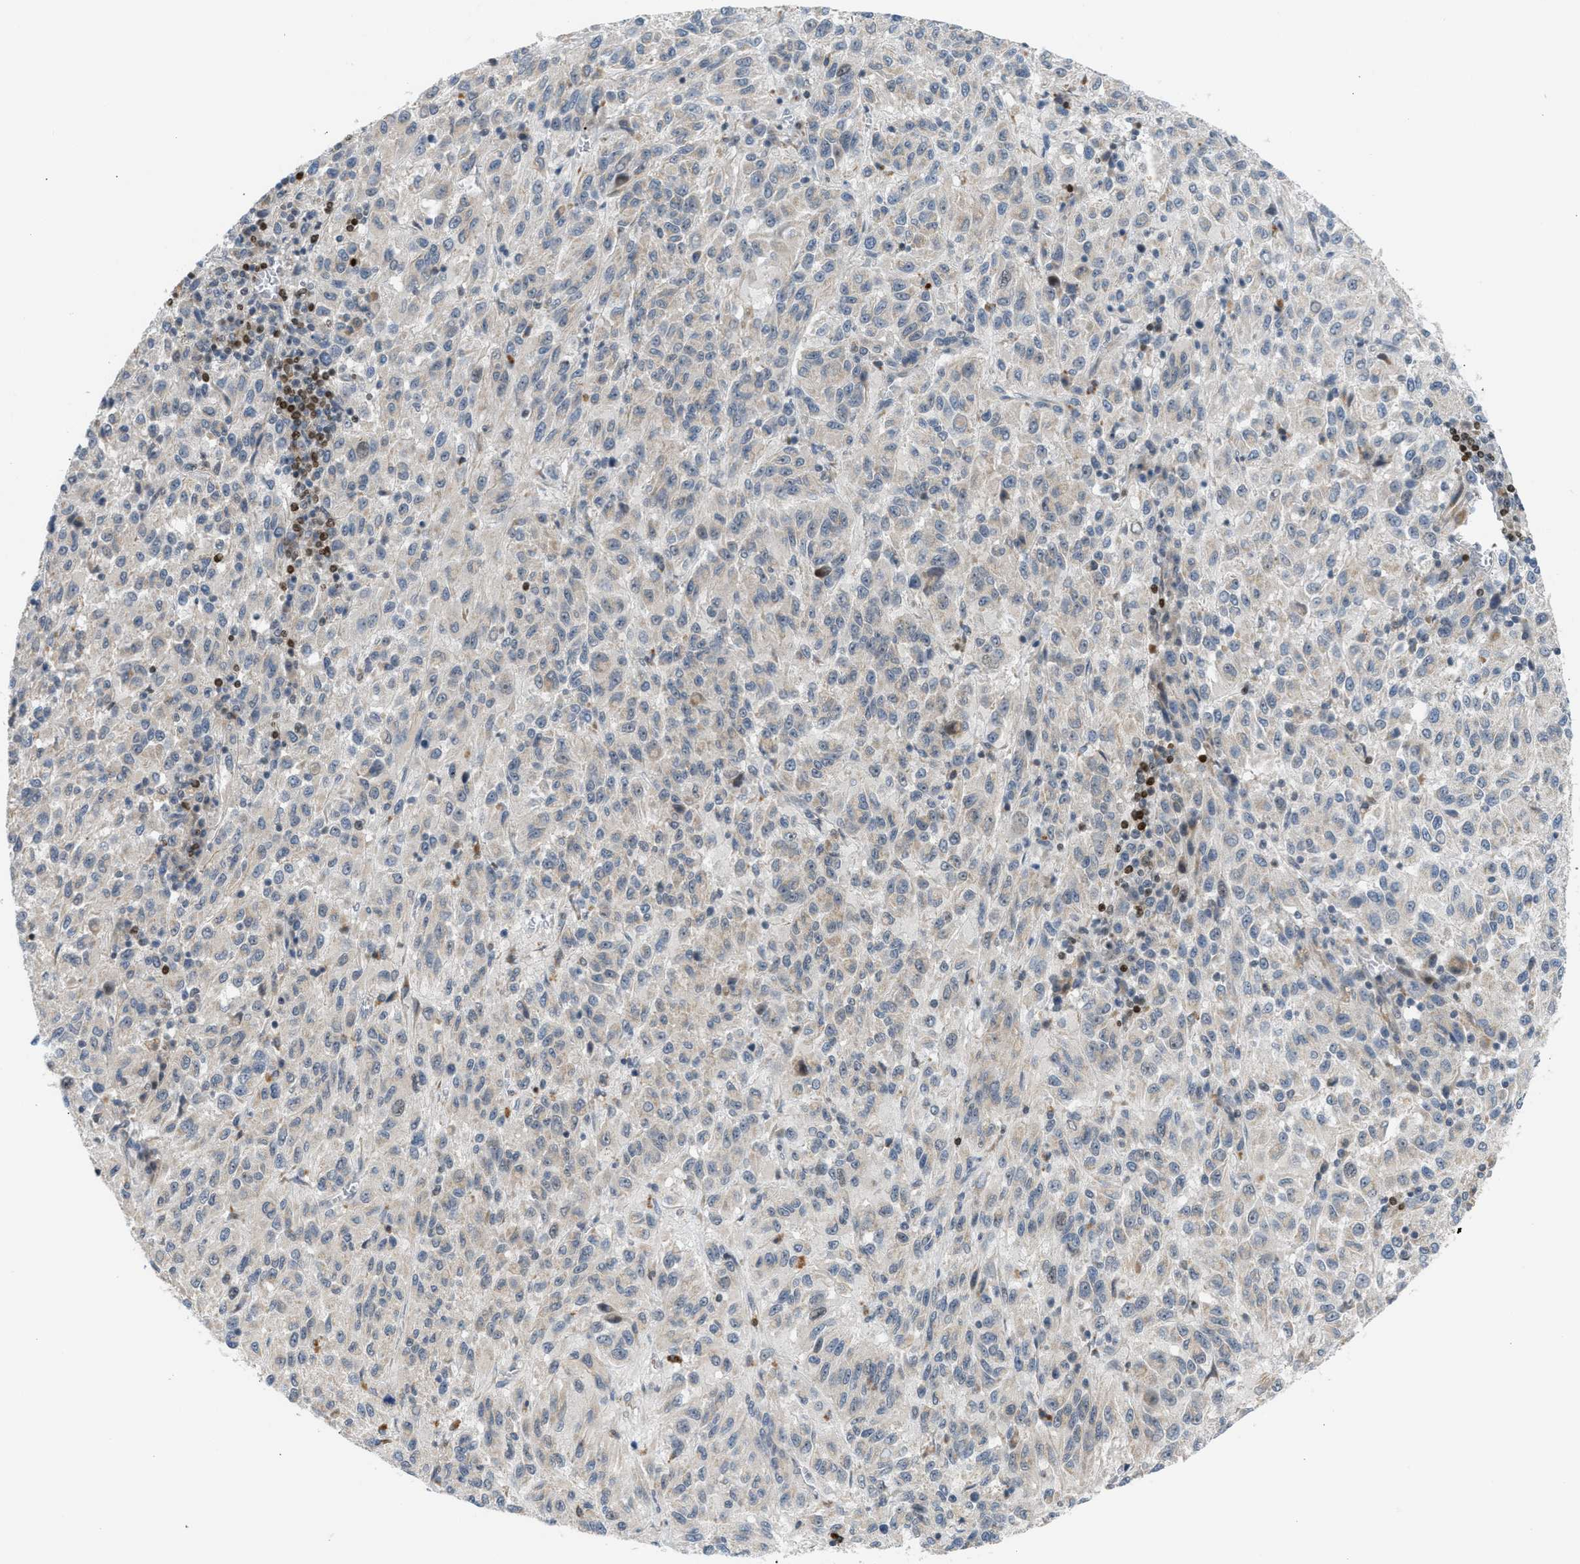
{"staining": {"intensity": "weak", "quantity": "<25%", "location": "cytoplasmic/membranous"}, "tissue": "melanoma", "cell_type": "Tumor cells", "image_type": "cancer", "snomed": [{"axis": "morphology", "description": "Malignant melanoma, Metastatic site"}, {"axis": "topography", "description": "Lung"}], "caption": "The micrograph demonstrates no staining of tumor cells in melanoma.", "gene": "NPS", "patient": {"sex": "male", "age": 64}}